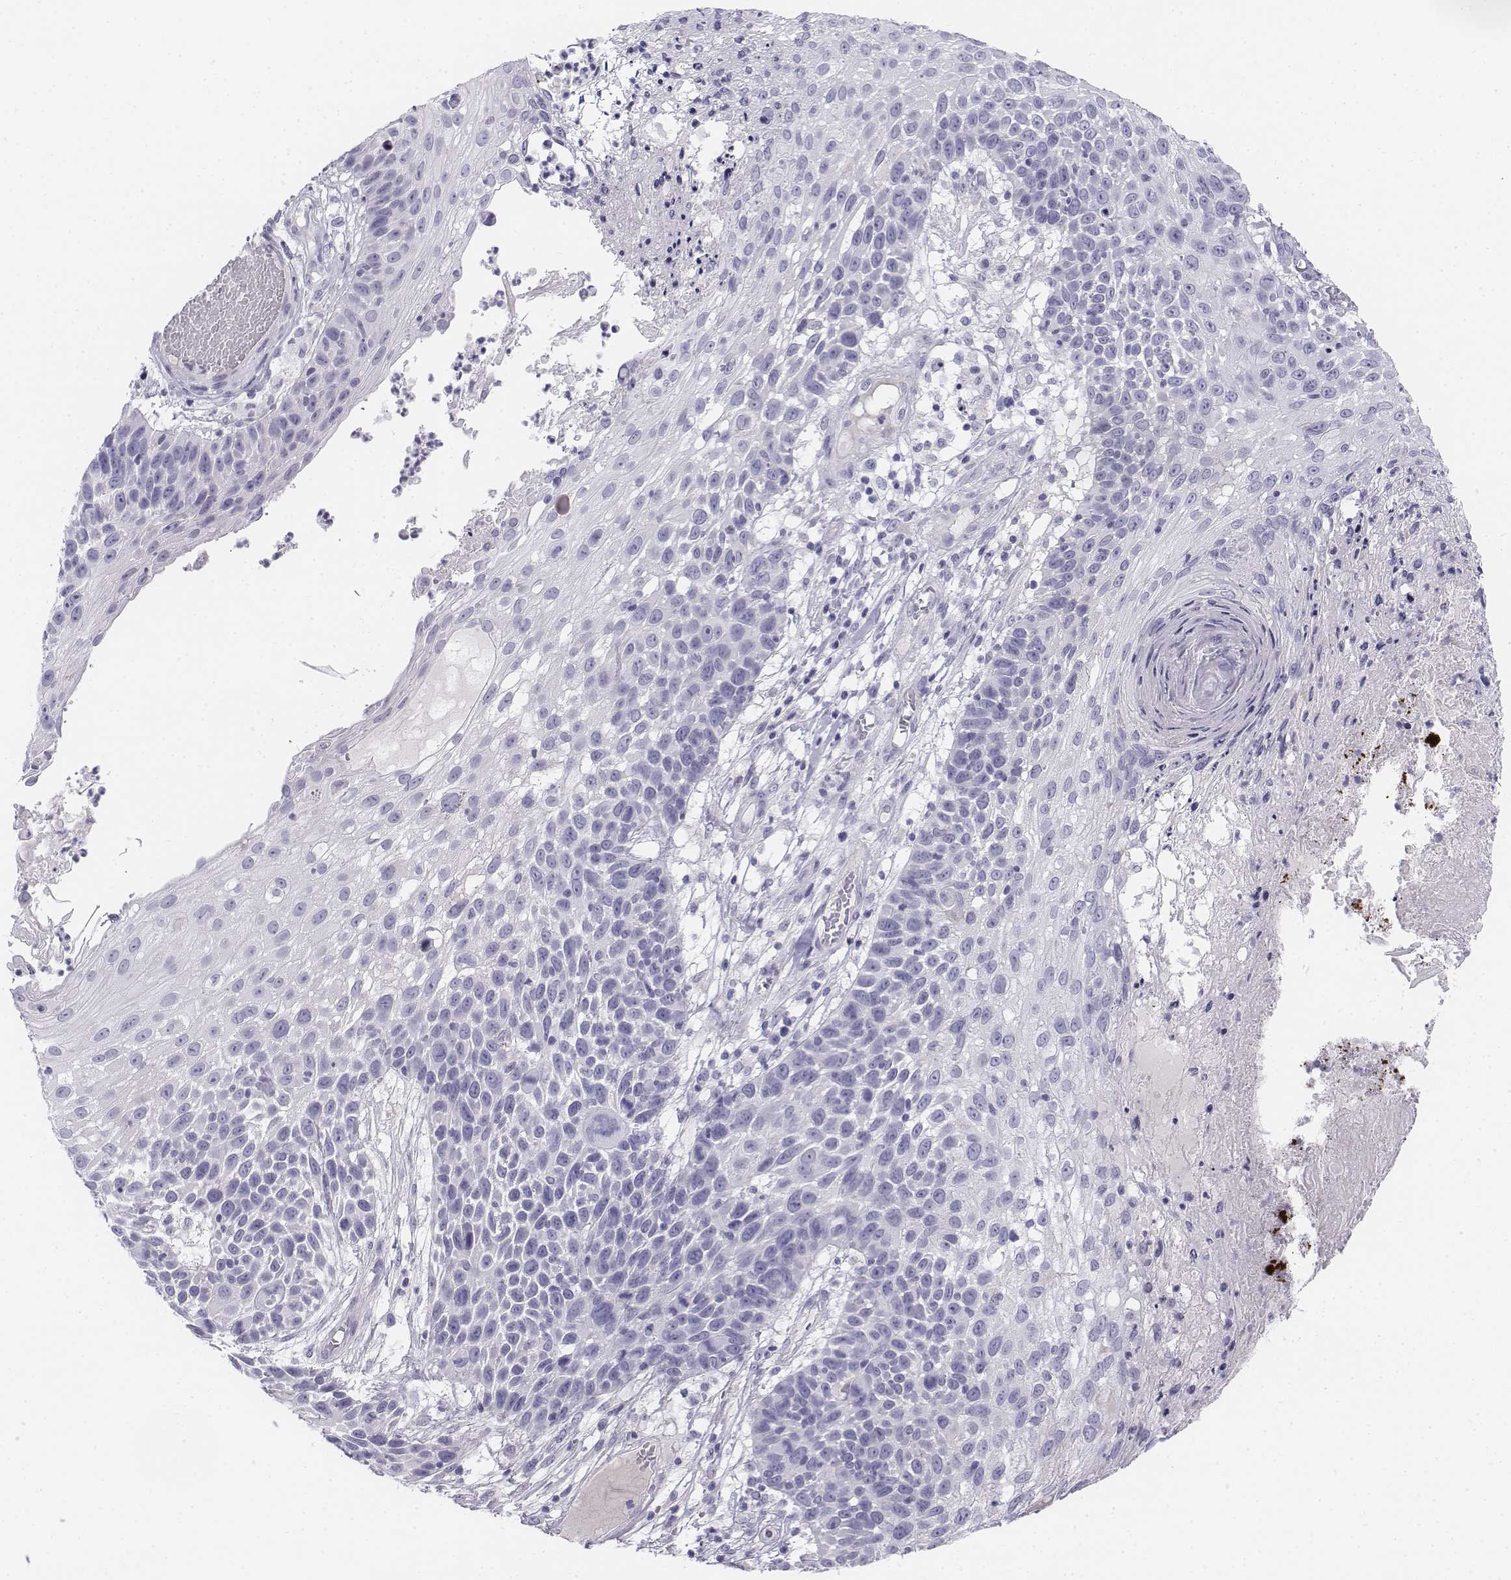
{"staining": {"intensity": "negative", "quantity": "none", "location": "none"}, "tissue": "skin cancer", "cell_type": "Tumor cells", "image_type": "cancer", "snomed": [{"axis": "morphology", "description": "Squamous cell carcinoma, NOS"}, {"axis": "topography", "description": "Skin"}], "caption": "High power microscopy micrograph of an immunohistochemistry (IHC) histopathology image of skin squamous cell carcinoma, revealing no significant staining in tumor cells.", "gene": "TH", "patient": {"sex": "male", "age": 92}}